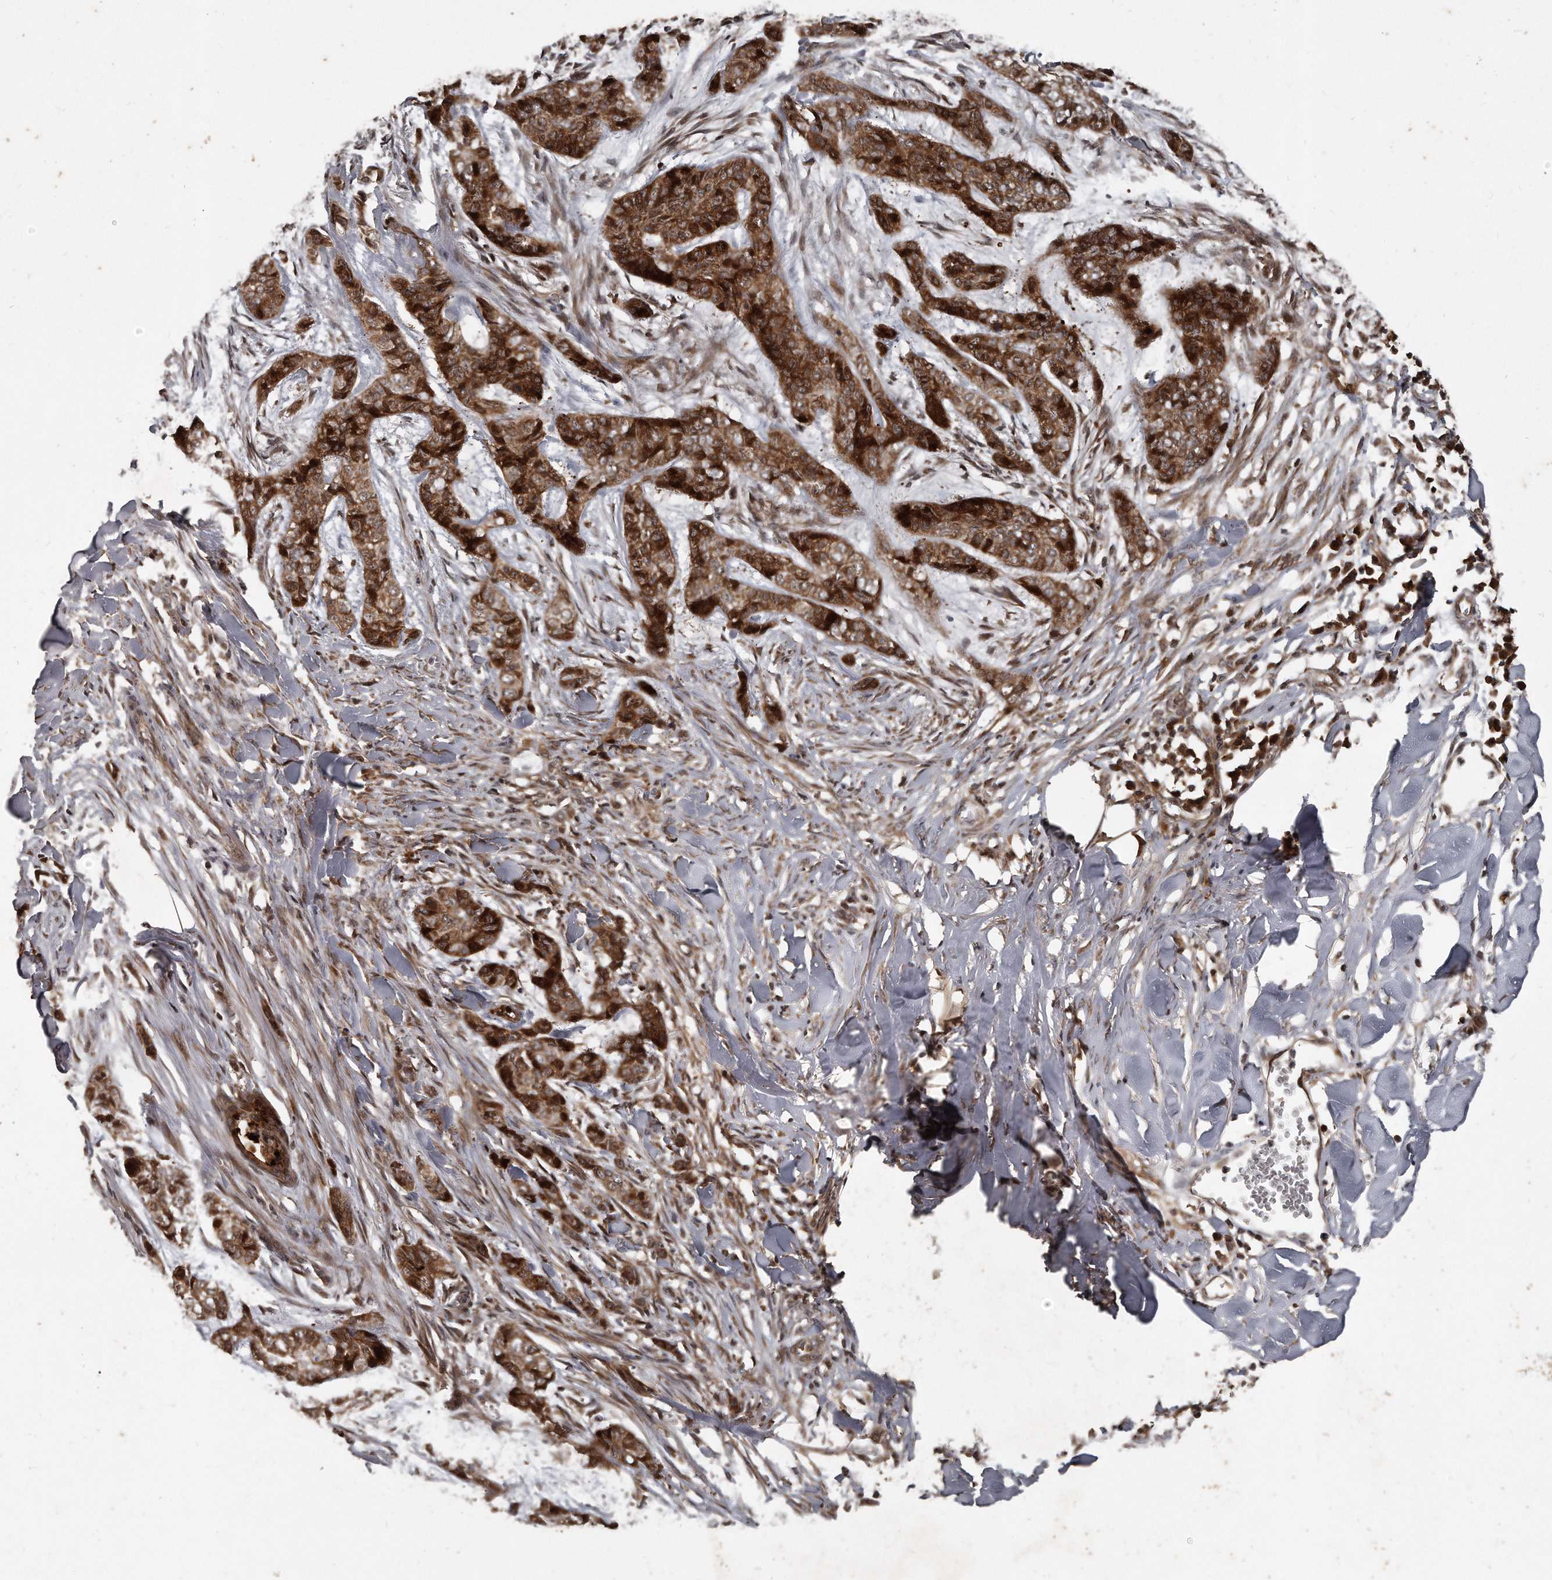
{"staining": {"intensity": "strong", "quantity": ">75%", "location": "cytoplasmic/membranous,nuclear"}, "tissue": "skin cancer", "cell_type": "Tumor cells", "image_type": "cancer", "snomed": [{"axis": "morphology", "description": "Basal cell carcinoma"}, {"axis": "topography", "description": "Skin"}], "caption": "Tumor cells display high levels of strong cytoplasmic/membranous and nuclear expression in about >75% of cells in human skin cancer (basal cell carcinoma). Immunohistochemistry (ihc) stains the protein of interest in brown and the nuclei are stained blue.", "gene": "GCH1", "patient": {"sex": "female", "age": 64}}